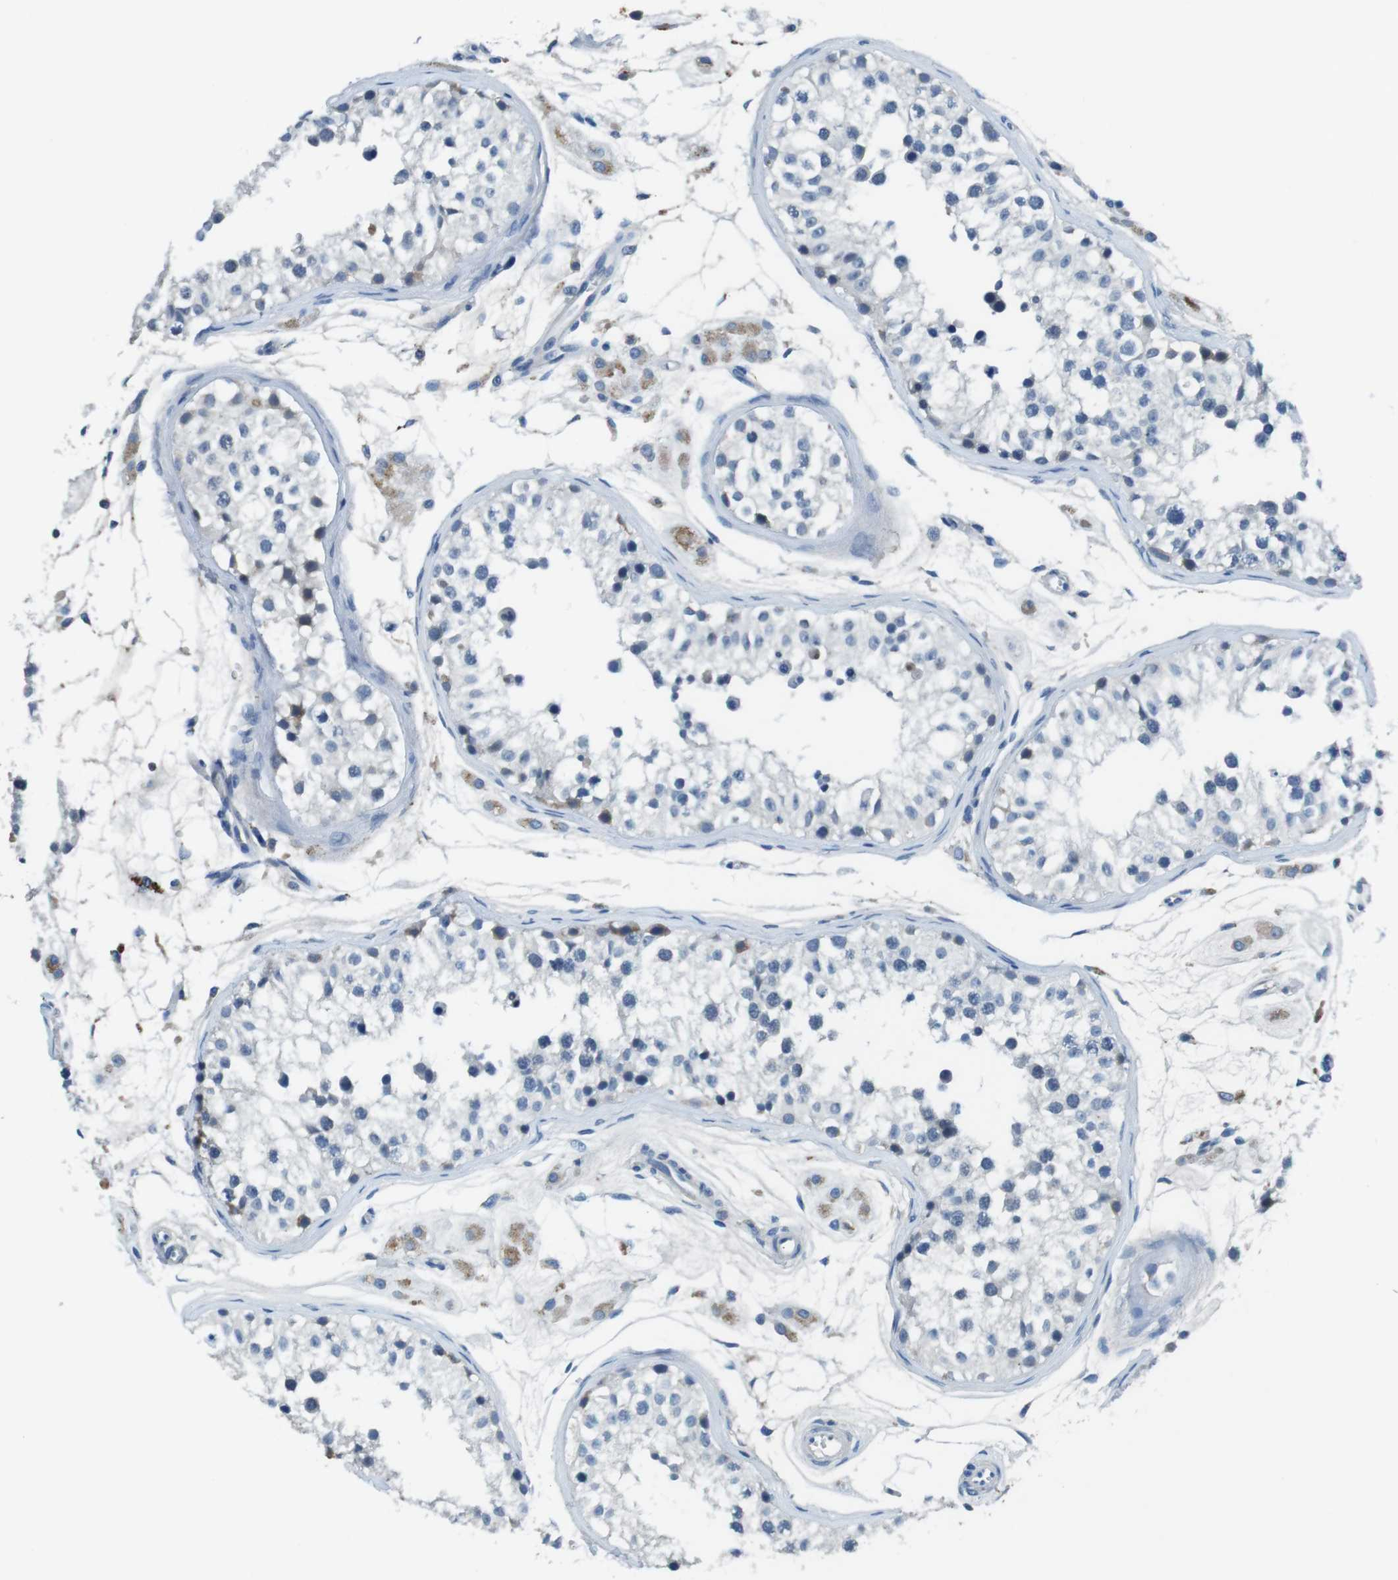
{"staining": {"intensity": "negative", "quantity": "none", "location": "none"}, "tissue": "testis", "cell_type": "Cells in seminiferous ducts", "image_type": "normal", "snomed": [{"axis": "morphology", "description": "Normal tissue, NOS"}, {"axis": "morphology", "description": "Adenocarcinoma, metastatic, NOS"}, {"axis": "topography", "description": "Testis"}], "caption": "An immunohistochemistry (IHC) image of normal testis is shown. There is no staining in cells in seminiferous ducts of testis.", "gene": "TMPRSS15", "patient": {"sex": "male", "age": 26}}